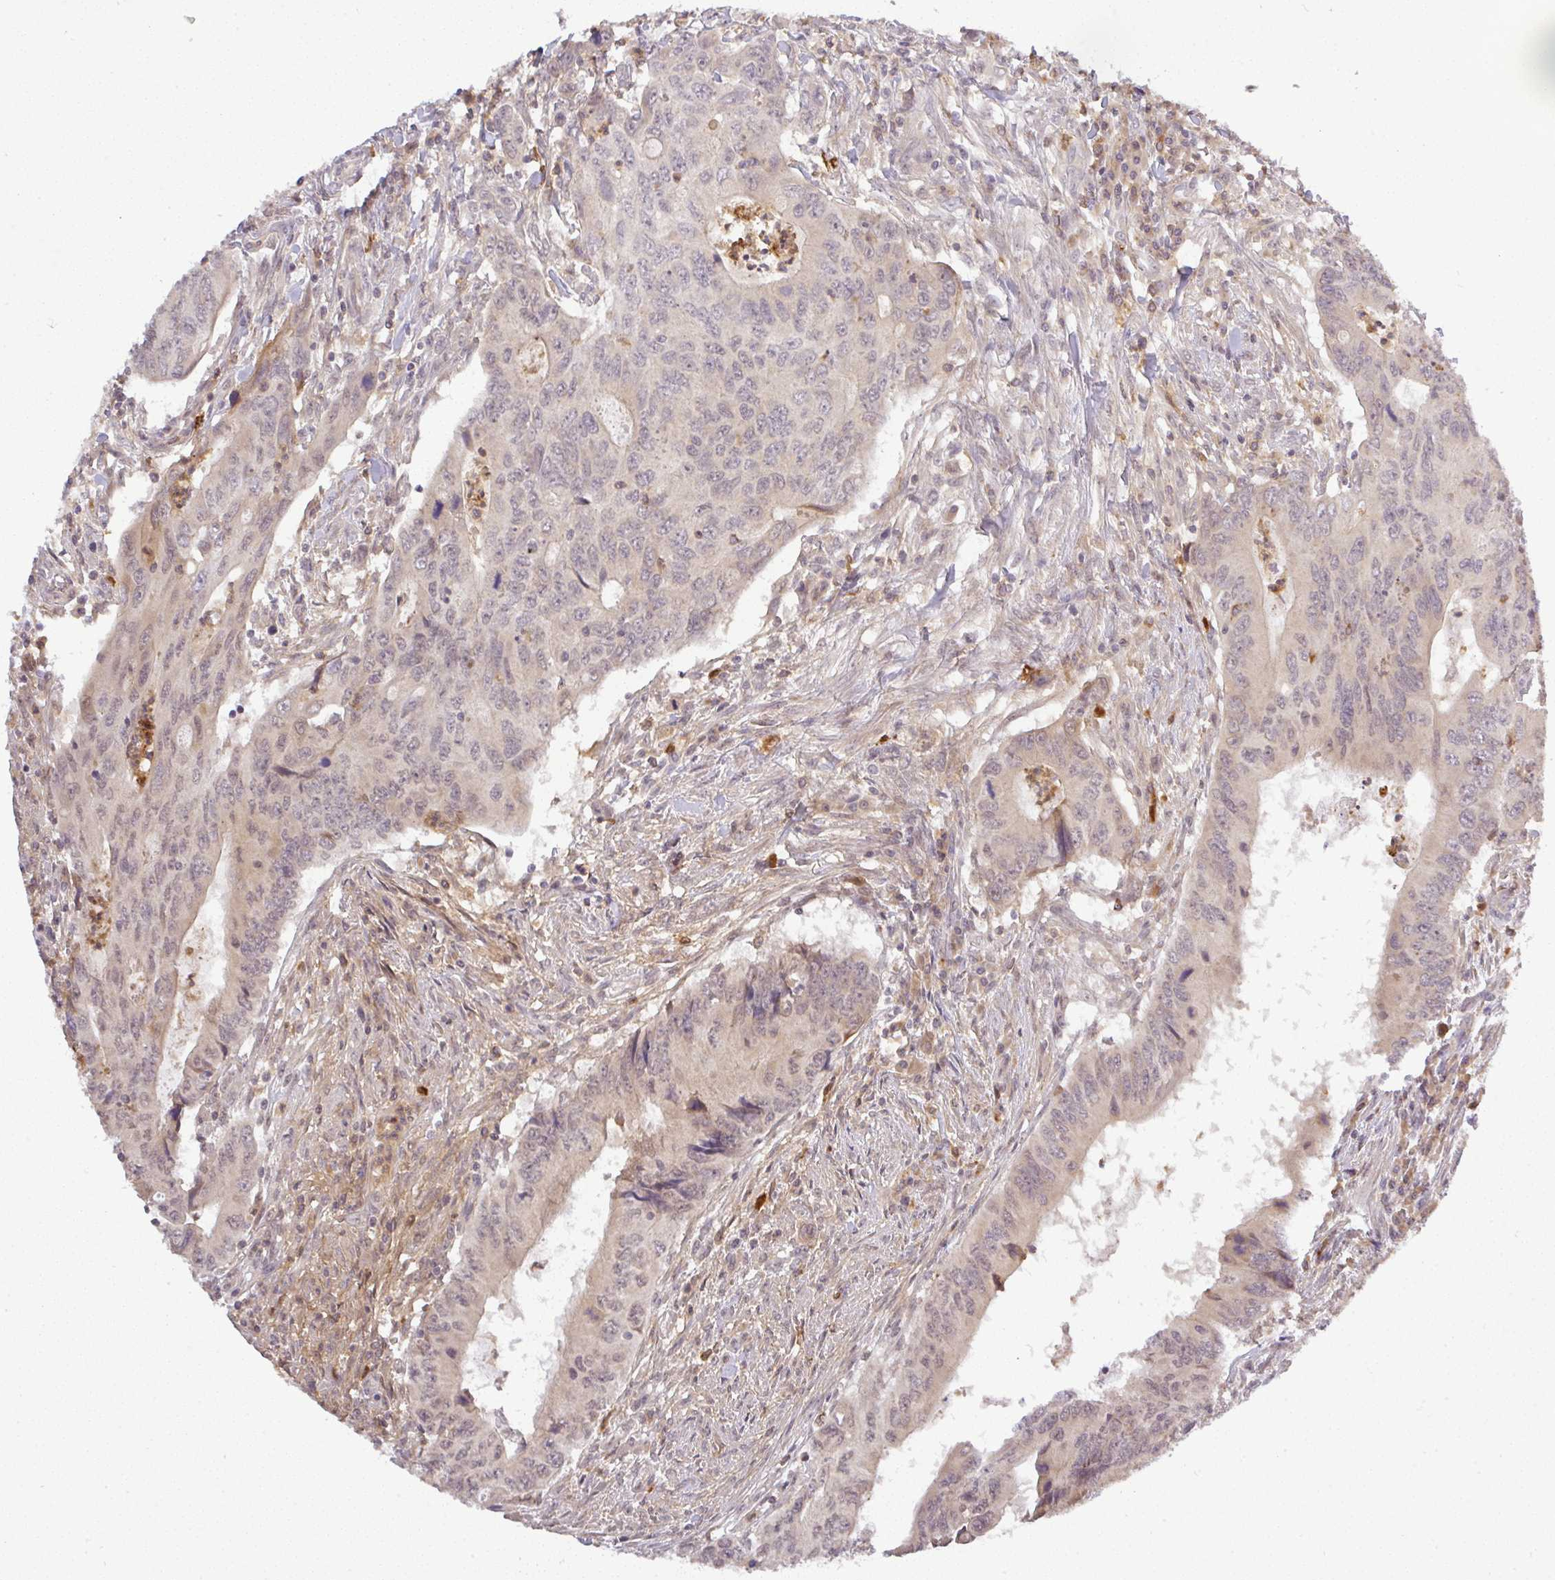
{"staining": {"intensity": "weak", "quantity": ">75%", "location": "cytoplasmic/membranous,nuclear"}, "tissue": "colorectal cancer", "cell_type": "Tumor cells", "image_type": "cancer", "snomed": [{"axis": "morphology", "description": "Adenocarcinoma, NOS"}, {"axis": "topography", "description": "Colon"}], "caption": "Immunohistochemistry (IHC) staining of colorectal cancer, which reveals low levels of weak cytoplasmic/membranous and nuclear expression in about >75% of tumor cells indicating weak cytoplasmic/membranous and nuclear protein positivity. The staining was performed using DAB (brown) for protein detection and nuclei were counterstained in hematoxylin (blue).", "gene": "FAM153A", "patient": {"sex": "male", "age": 53}}